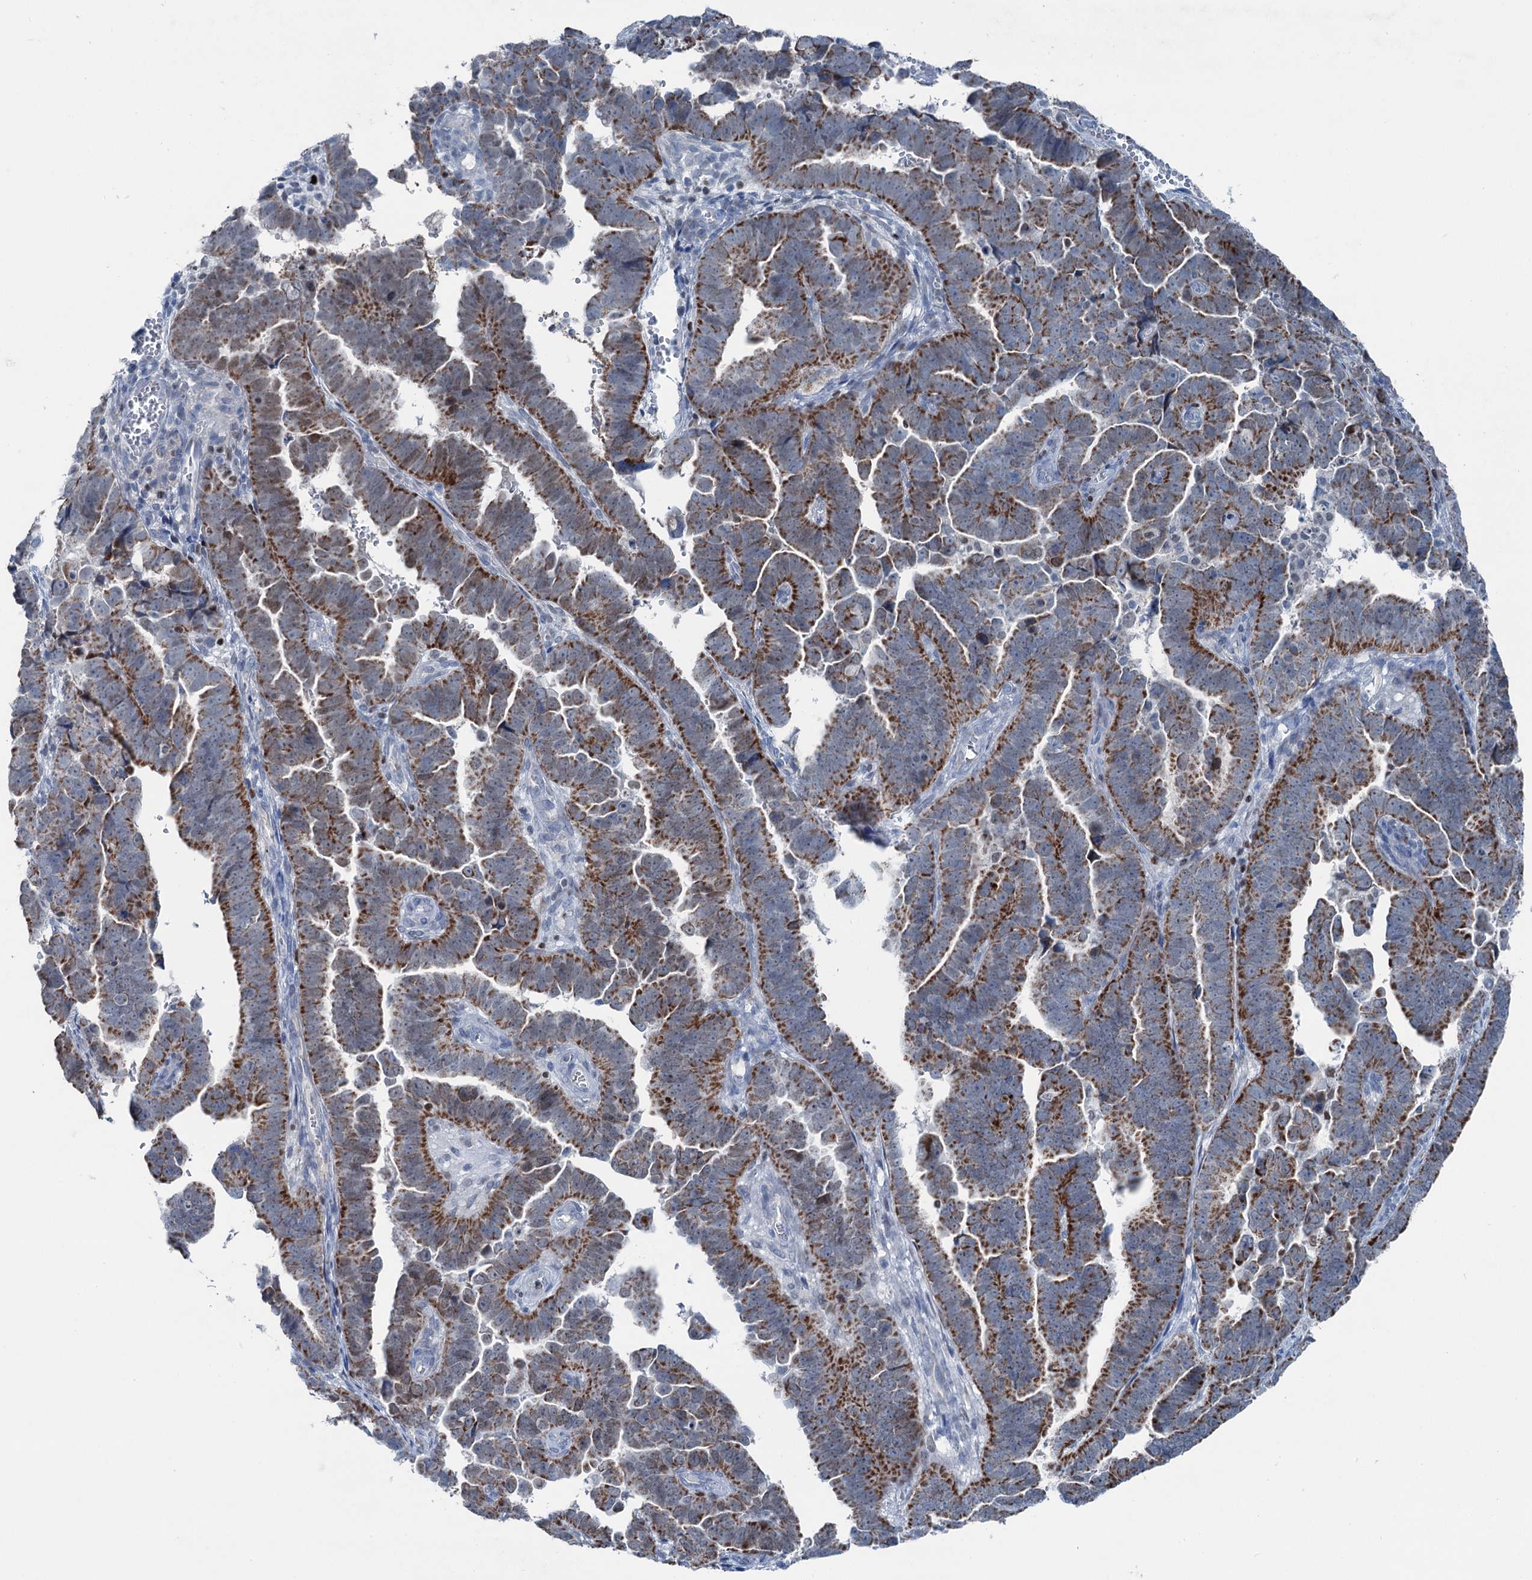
{"staining": {"intensity": "moderate", "quantity": ">75%", "location": "cytoplasmic/membranous"}, "tissue": "endometrial cancer", "cell_type": "Tumor cells", "image_type": "cancer", "snomed": [{"axis": "morphology", "description": "Adenocarcinoma, NOS"}, {"axis": "topography", "description": "Endometrium"}], "caption": "Endometrial cancer (adenocarcinoma) was stained to show a protein in brown. There is medium levels of moderate cytoplasmic/membranous positivity in approximately >75% of tumor cells.", "gene": "ELP4", "patient": {"sex": "female", "age": 75}}